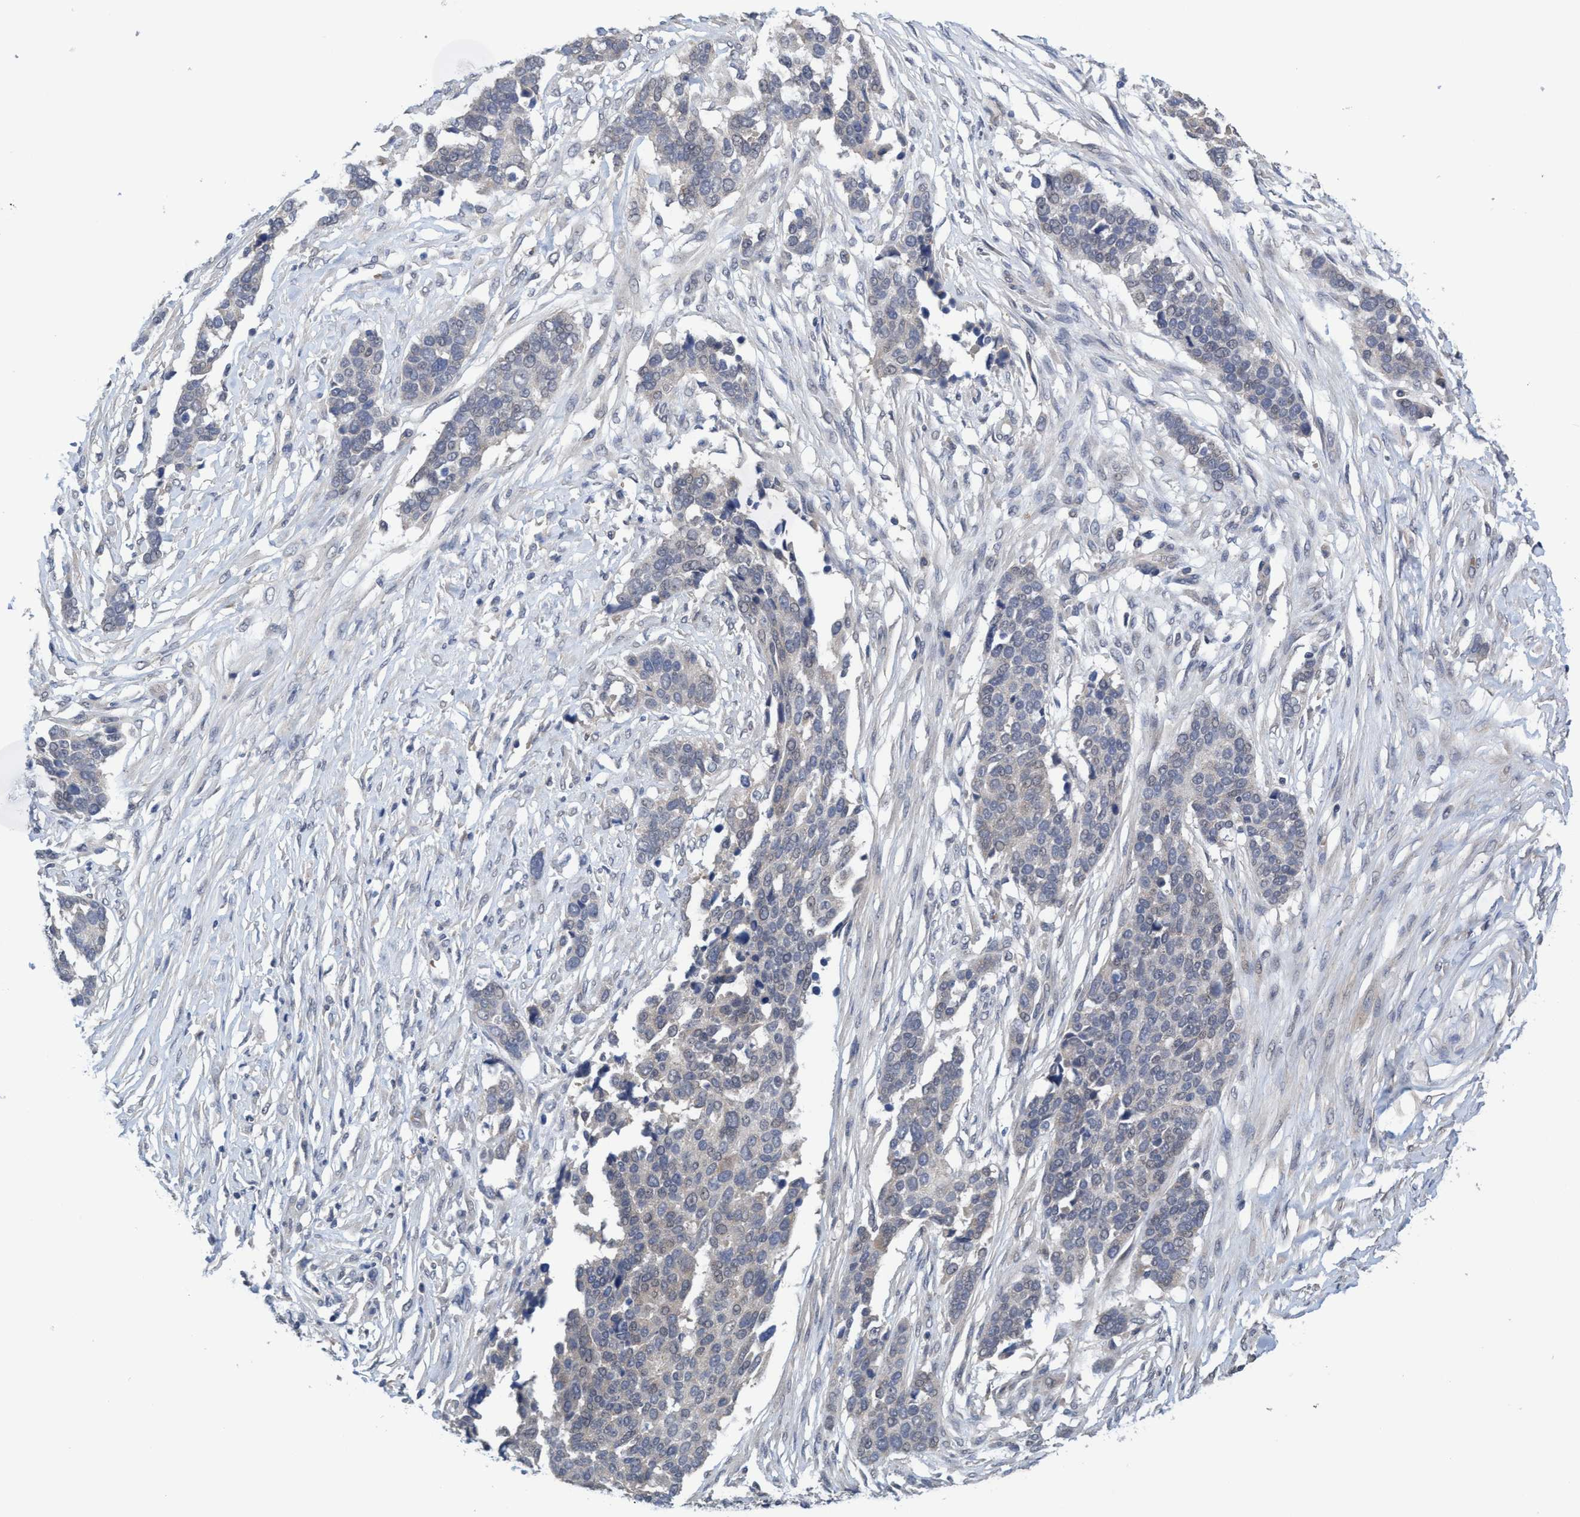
{"staining": {"intensity": "negative", "quantity": "none", "location": "none"}, "tissue": "ovarian cancer", "cell_type": "Tumor cells", "image_type": "cancer", "snomed": [{"axis": "morphology", "description": "Cystadenocarcinoma, serous, NOS"}, {"axis": "topography", "description": "Ovary"}], "caption": "IHC of ovarian cancer (serous cystadenocarcinoma) reveals no expression in tumor cells.", "gene": "SEMA4D", "patient": {"sex": "female", "age": 44}}